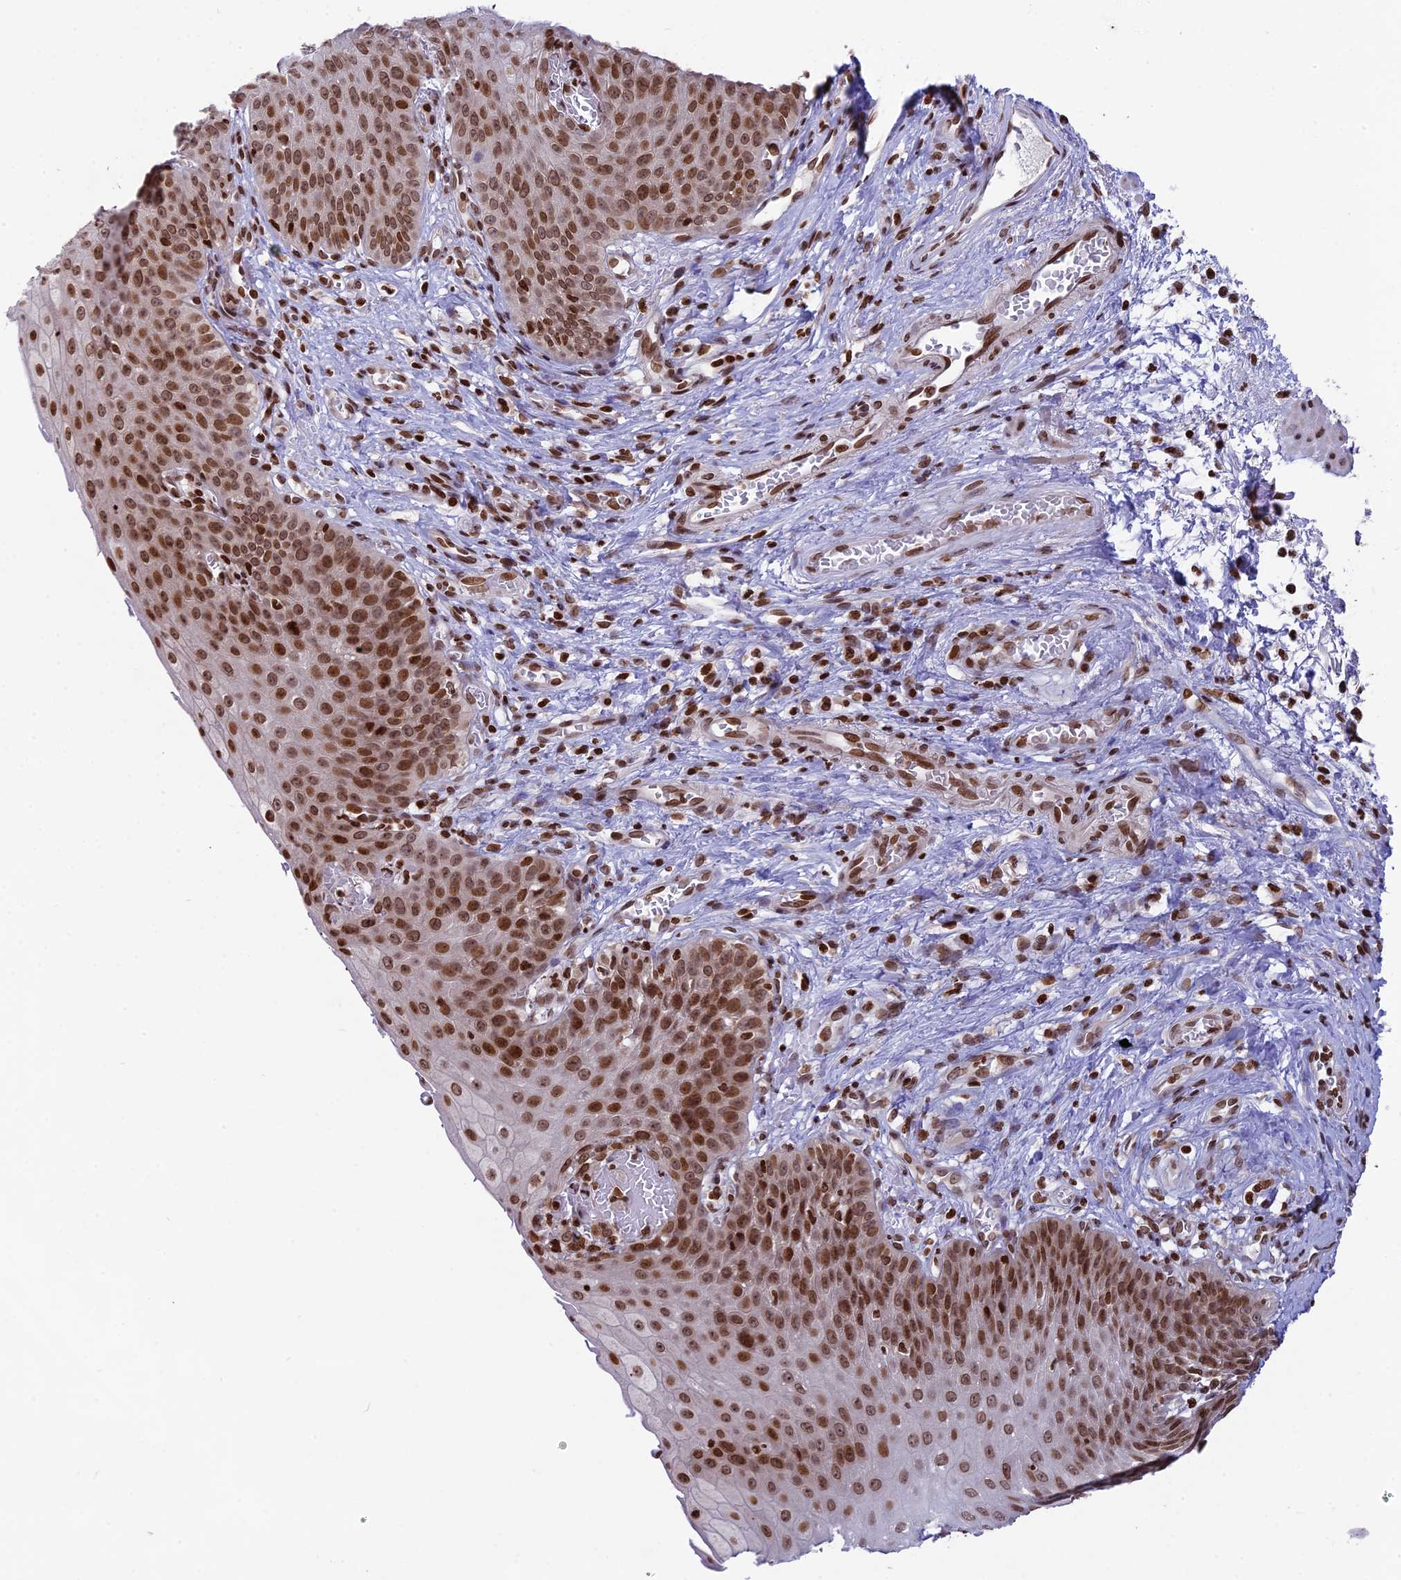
{"staining": {"intensity": "strong", "quantity": ">75%", "location": "nuclear"}, "tissue": "esophagus", "cell_type": "Squamous epithelial cells", "image_type": "normal", "snomed": [{"axis": "morphology", "description": "Normal tissue, NOS"}, {"axis": "topography", "description": "Esophagus"}], "caption": "Protein expression analysis of normal human esophagus reveals strong nuclear positivity in about >75% of squamous epithelial cells. (IHC, brightfield microscopy, high magnification).", "gene": "TET2", "patient": {"sex": "male", "age": 71}}